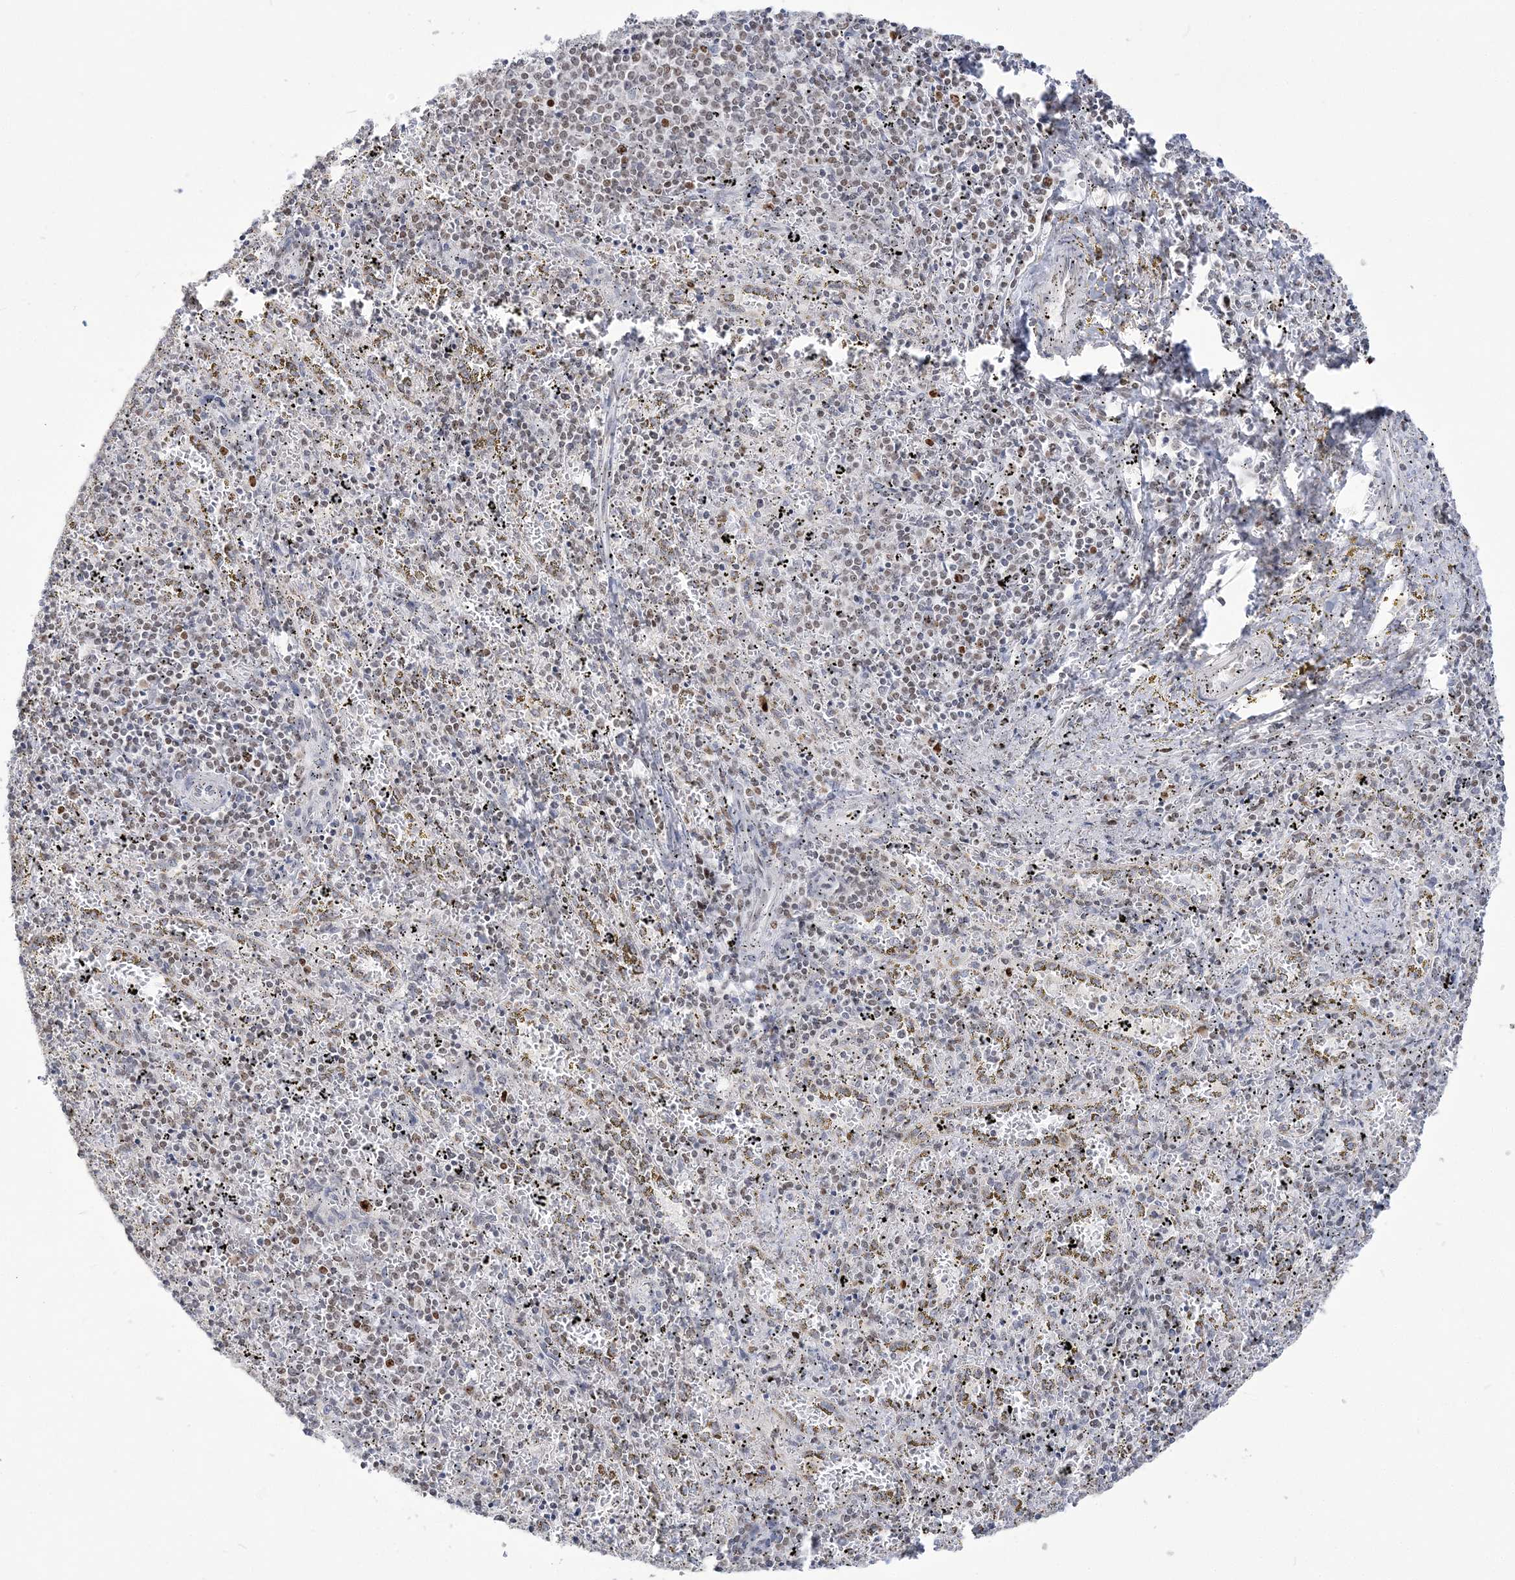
{"staining": {"intensity": "moderate", "quantity": "<25%", "location": "nuclear"}, "tissue": "spleen", "cell_type": "Cells in red pulp", "image_type": "normal", "snomed": [{"axis": "morphology", "description": "Normal tissue, NOS"}, {"axis": "topography", "description": "Spleen"}], "caption": "Brown immunohistochemical staining in benign human spleen displays moderate nuclear positivity in about <25% of cells in red pulp.", "gene": "DDX21", "patient": {"sex": "male", "age": 11}}